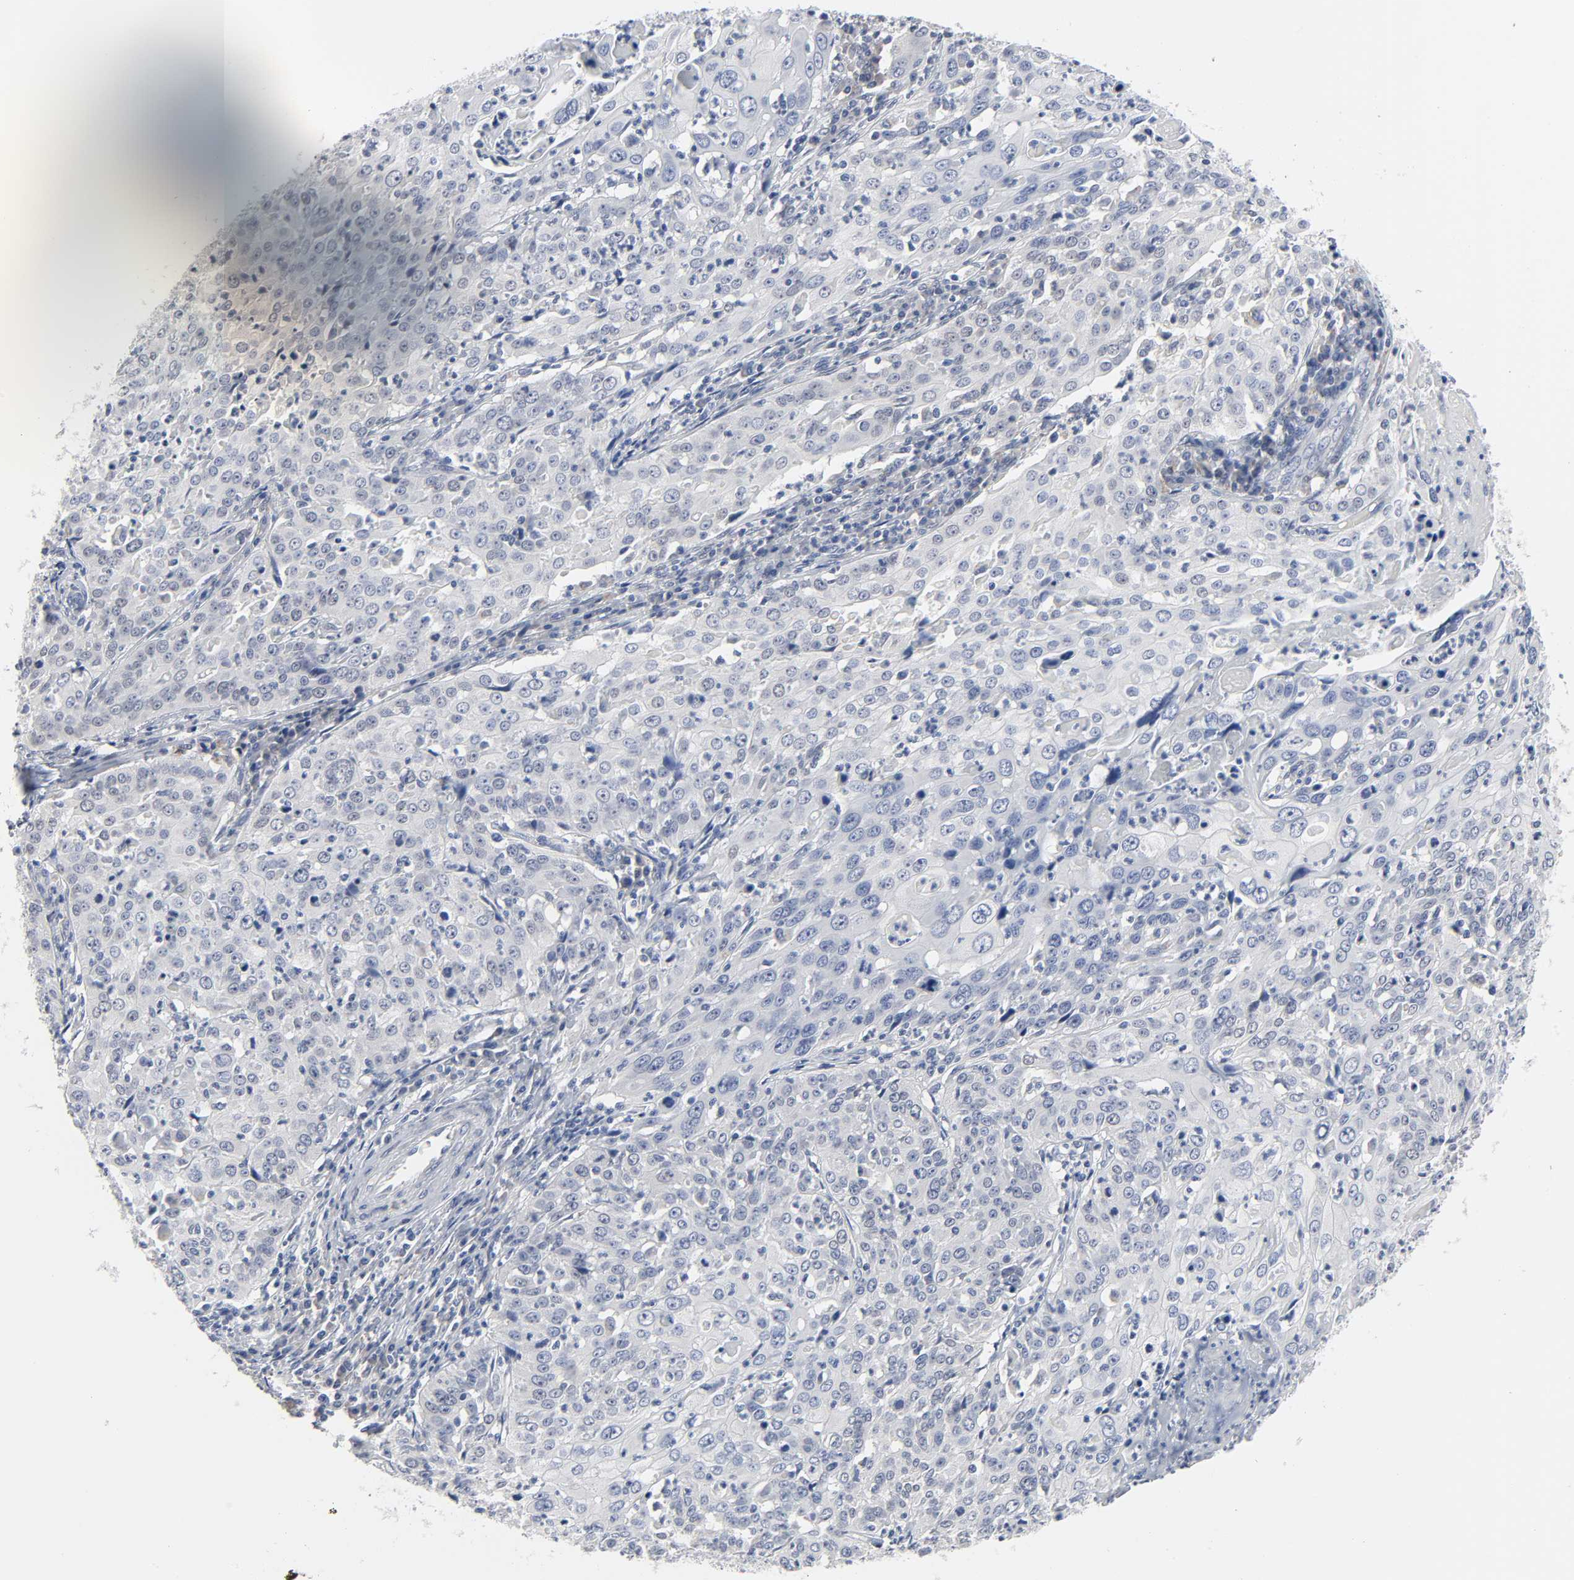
{"staining": {"intensity": "negative", "quantity": "none", "location": "none"}, "tissue": "cervical cancer", "cell_type": "Tumor cells", "image_type": "cancer", "snomed": [{"axis": "morphology", "description": "Squamous cell carcinoma, NOS"}, {"axis": "topography", "description": "Cervix"}], "caption": "High magnification brightfield microscopy of cervical cancer (squamous cell carcinoma) stained with DAB (brown) and counterstained with hematoxylin (blue): tumor cells show no significant expression.", "gene": "SALL2", "patient": {"sex": "female", "age": 39}}